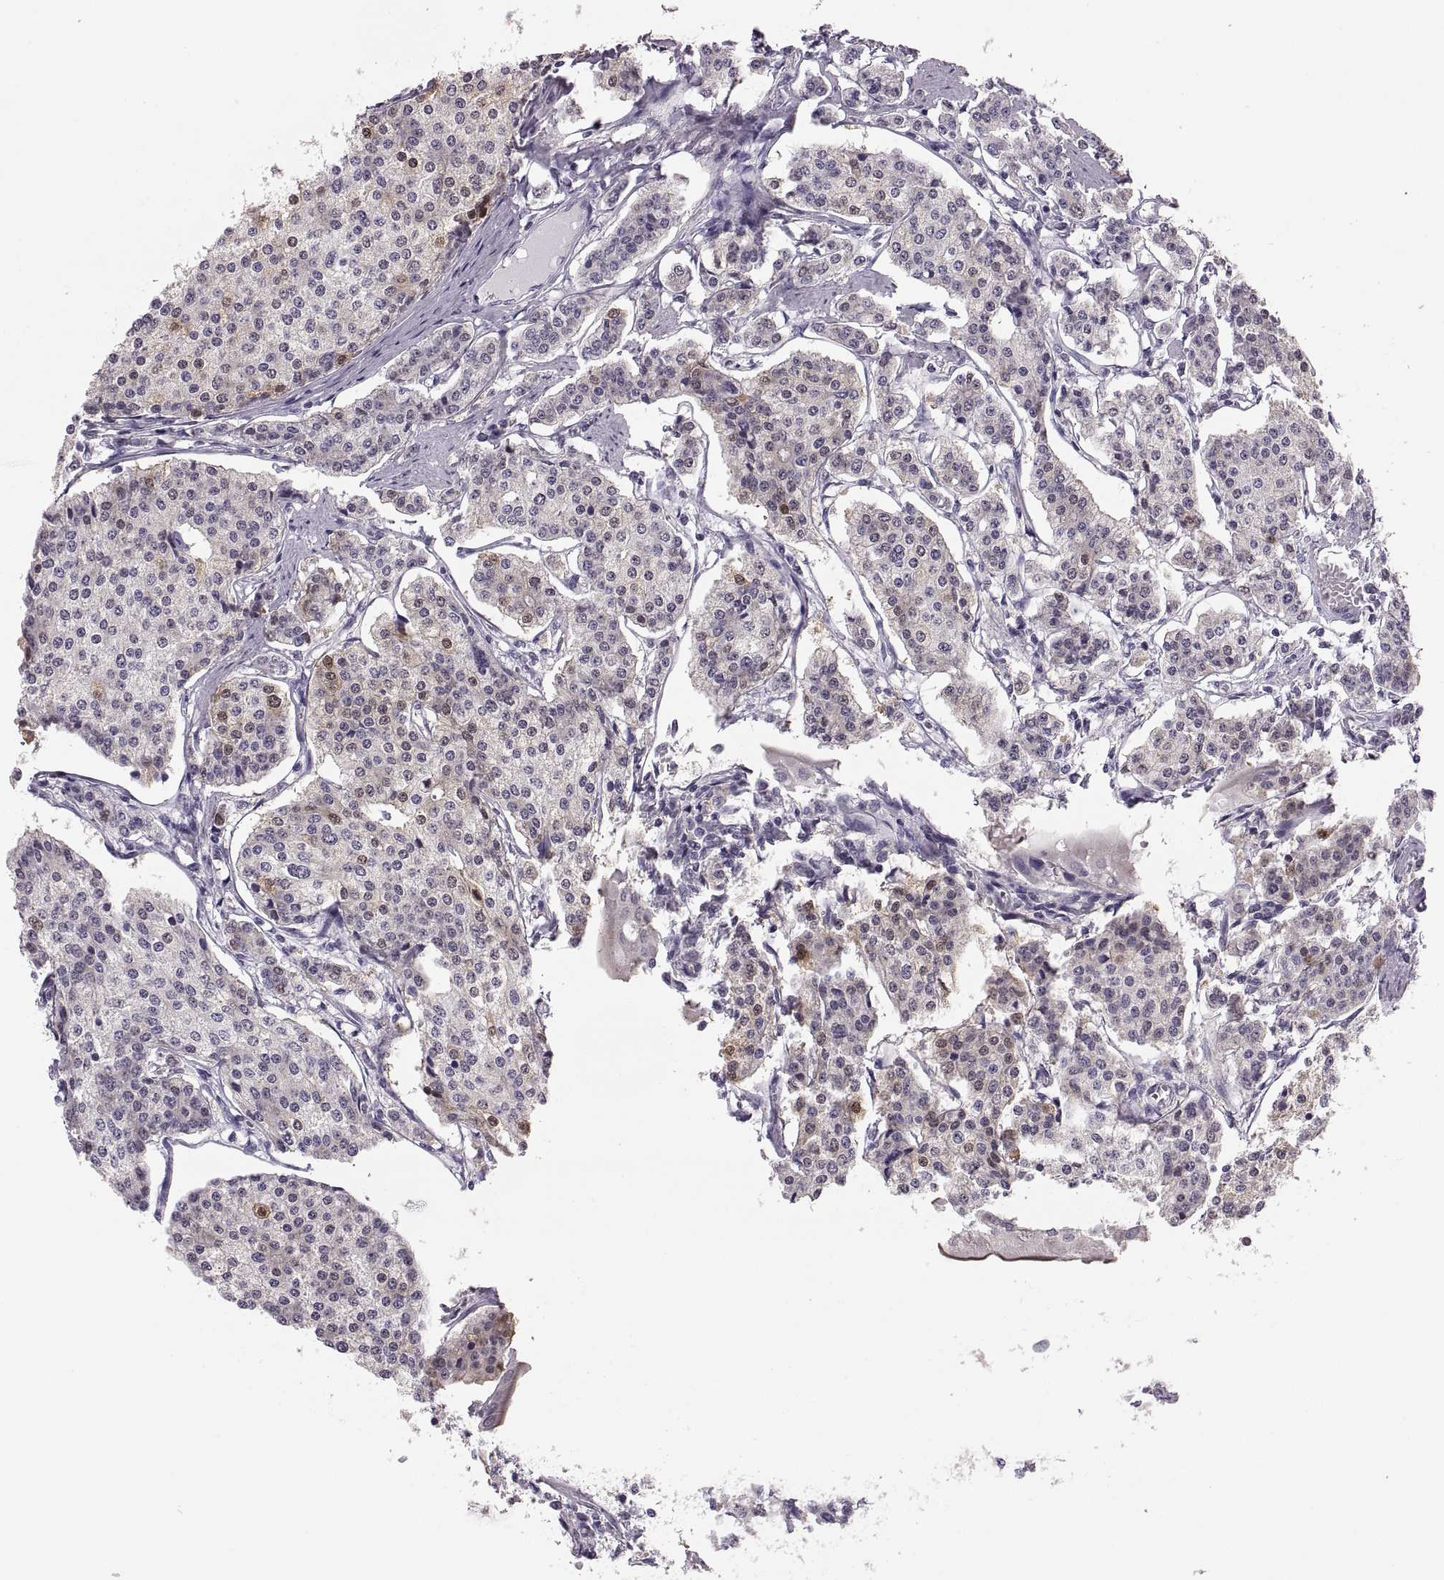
{"staining": {"intensity": "moderate", "quantity": "<25%", "location": "nuclear"}, "tissue": "carcinoid", "cell_type": "Tumor cells", "image_type": "cancer", "snomed": [{"axis": "morphology", "description": "Carcinoid, malignant, NOS"}, {"axis": "topography", "description": "Small intestine"}], "caption": "Protein expression analysis of carcinoid shows moderate nuclear expression in approximately <25% of tumor cells.", "gene": "ADH6", "patient": {"sex": "female", "age": 65}}